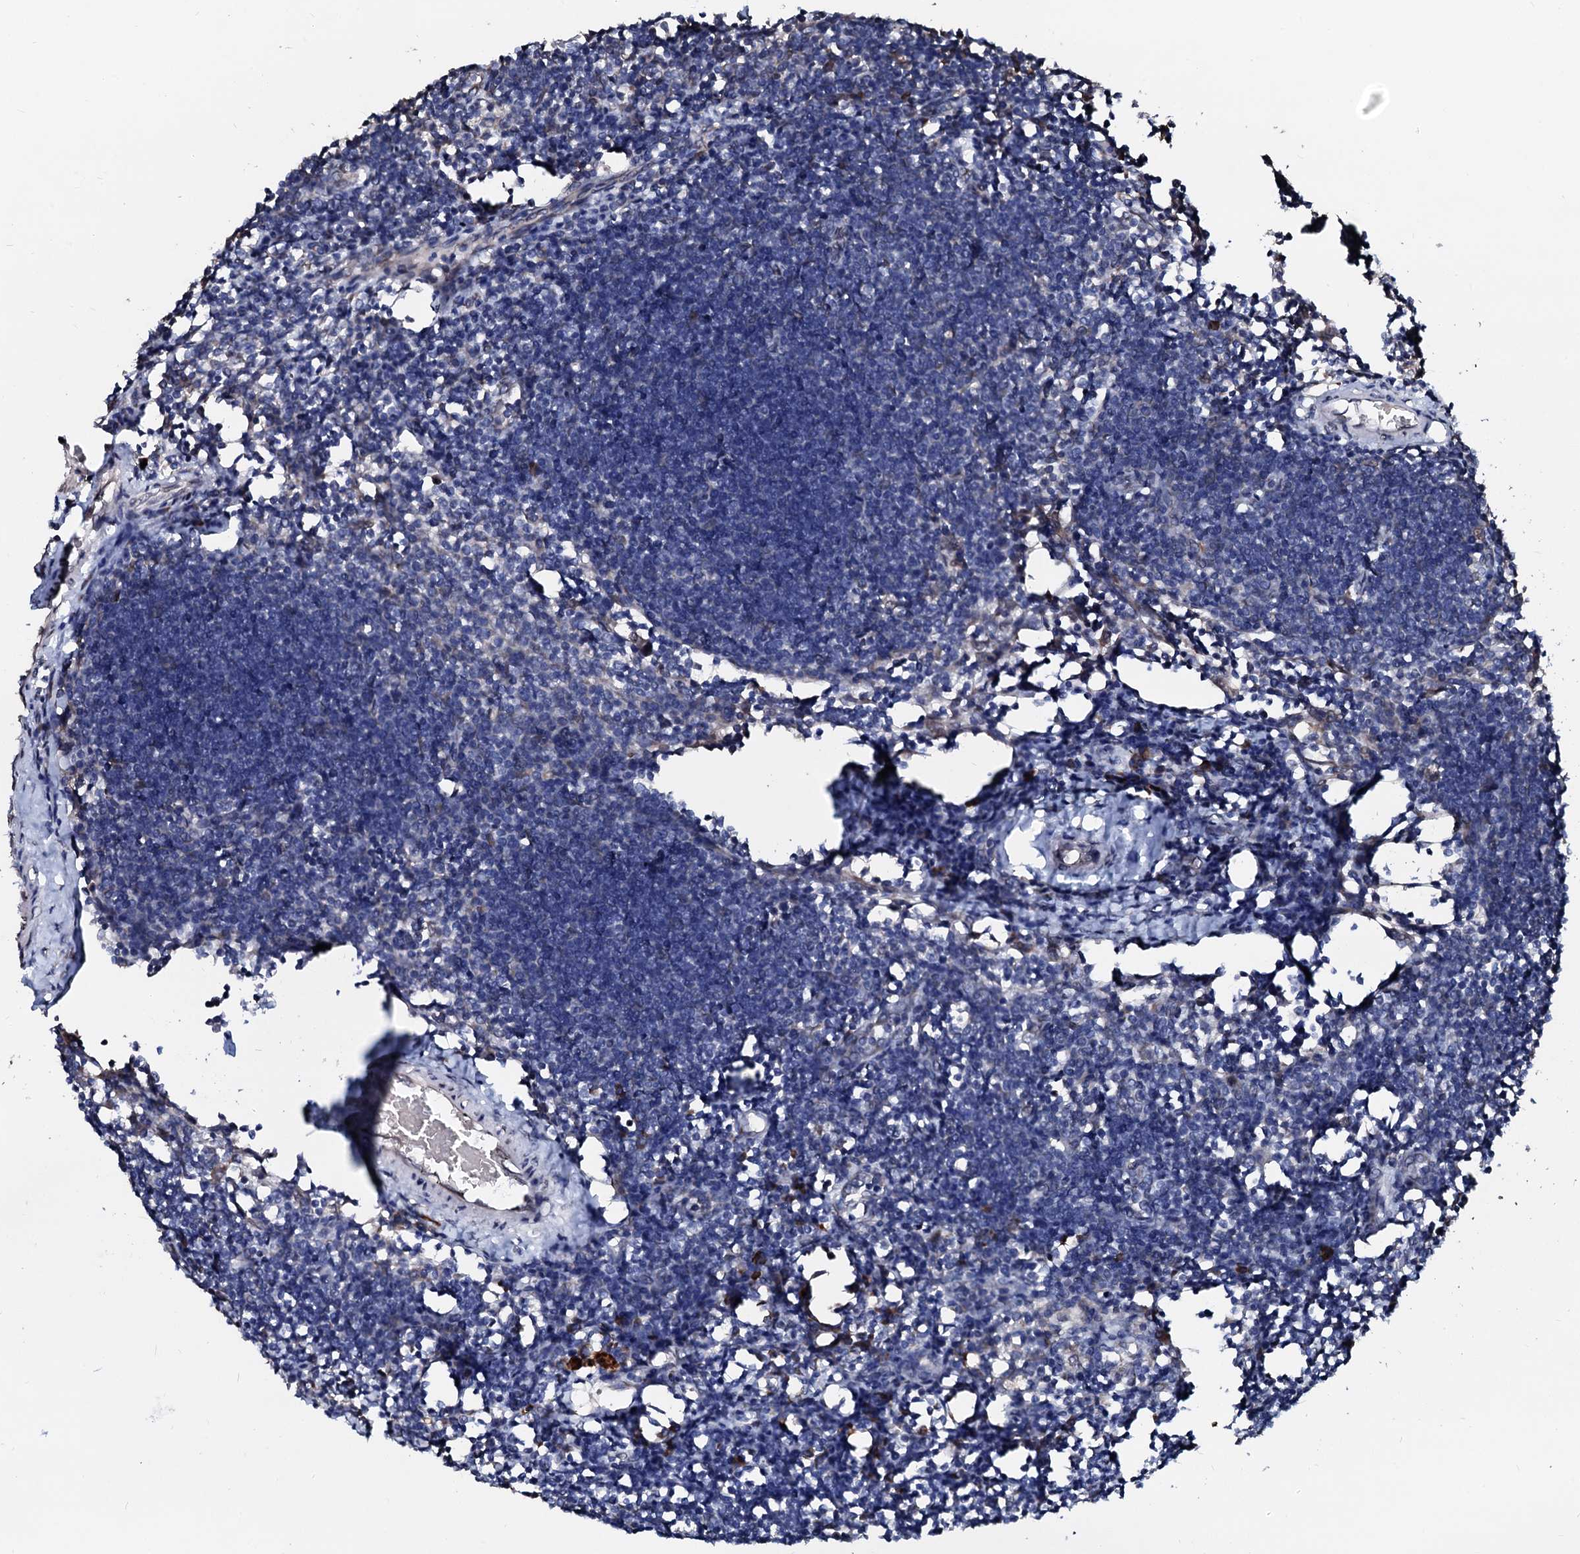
{"staining": {"intensity": "weak", "quantity": "<25%", "location": "cytoplasmic/membranous"}, "tissue": "lymph node", "cell_type": "Germinal center cells", "image_type": "normal", "snomed": [{"axis": "morphology", "description": "Normal tissue, NOS"}, {"axis": "morphology", "description": "Malignant melanoma, Metastatic site"}, {"axis": "topography", "description": "Lymph node"}], "caption": "Unremarkable lymph node was stained to show a protein in brown. There is no significant expression in germinal center cells. Nuclei are stained in blue.", "gene": "NRP2", "patient": {"sex": "male", "age": 41}}